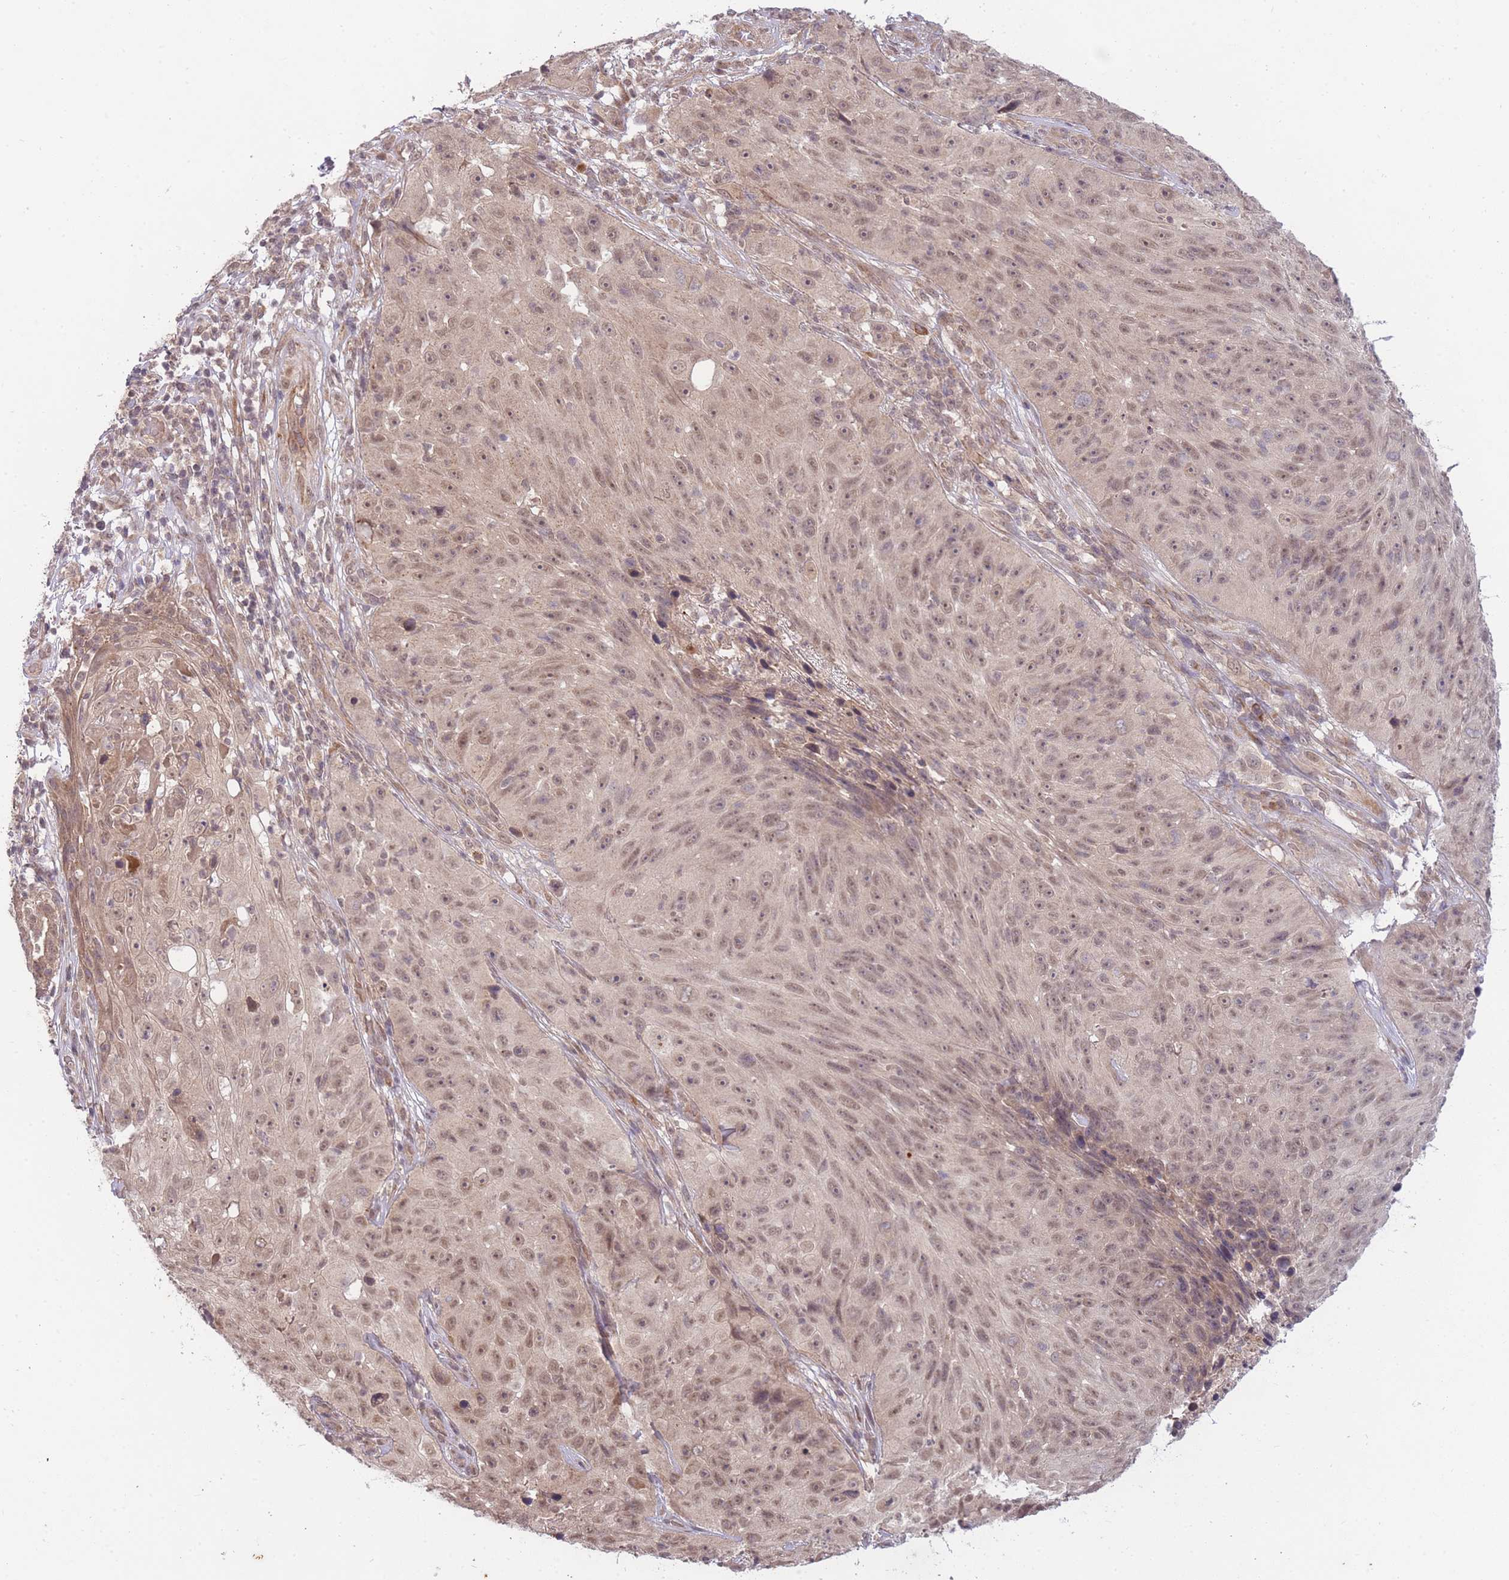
{"staining": {"intensity": "moderate", "quantity": "25%-75%", "location": "nuclear"}, "tissue": "skin cancer", "cell_type": "Tumor cells", "image_type": "cancer", "snomed": [{"axis": "morphology", "description": "Squamous cell carcinoma, NOS"}, {"axis": "topography", "description": "Skin"}], "caption": "This image shows immunohistochemistry staining of human skin cancer (squamous cell carcinoma), with medium moderate nuclear staining in about 25%-75% of tumor cells.", "gene": "SMC6", "patient": {"sex": "female", "age": 87}}